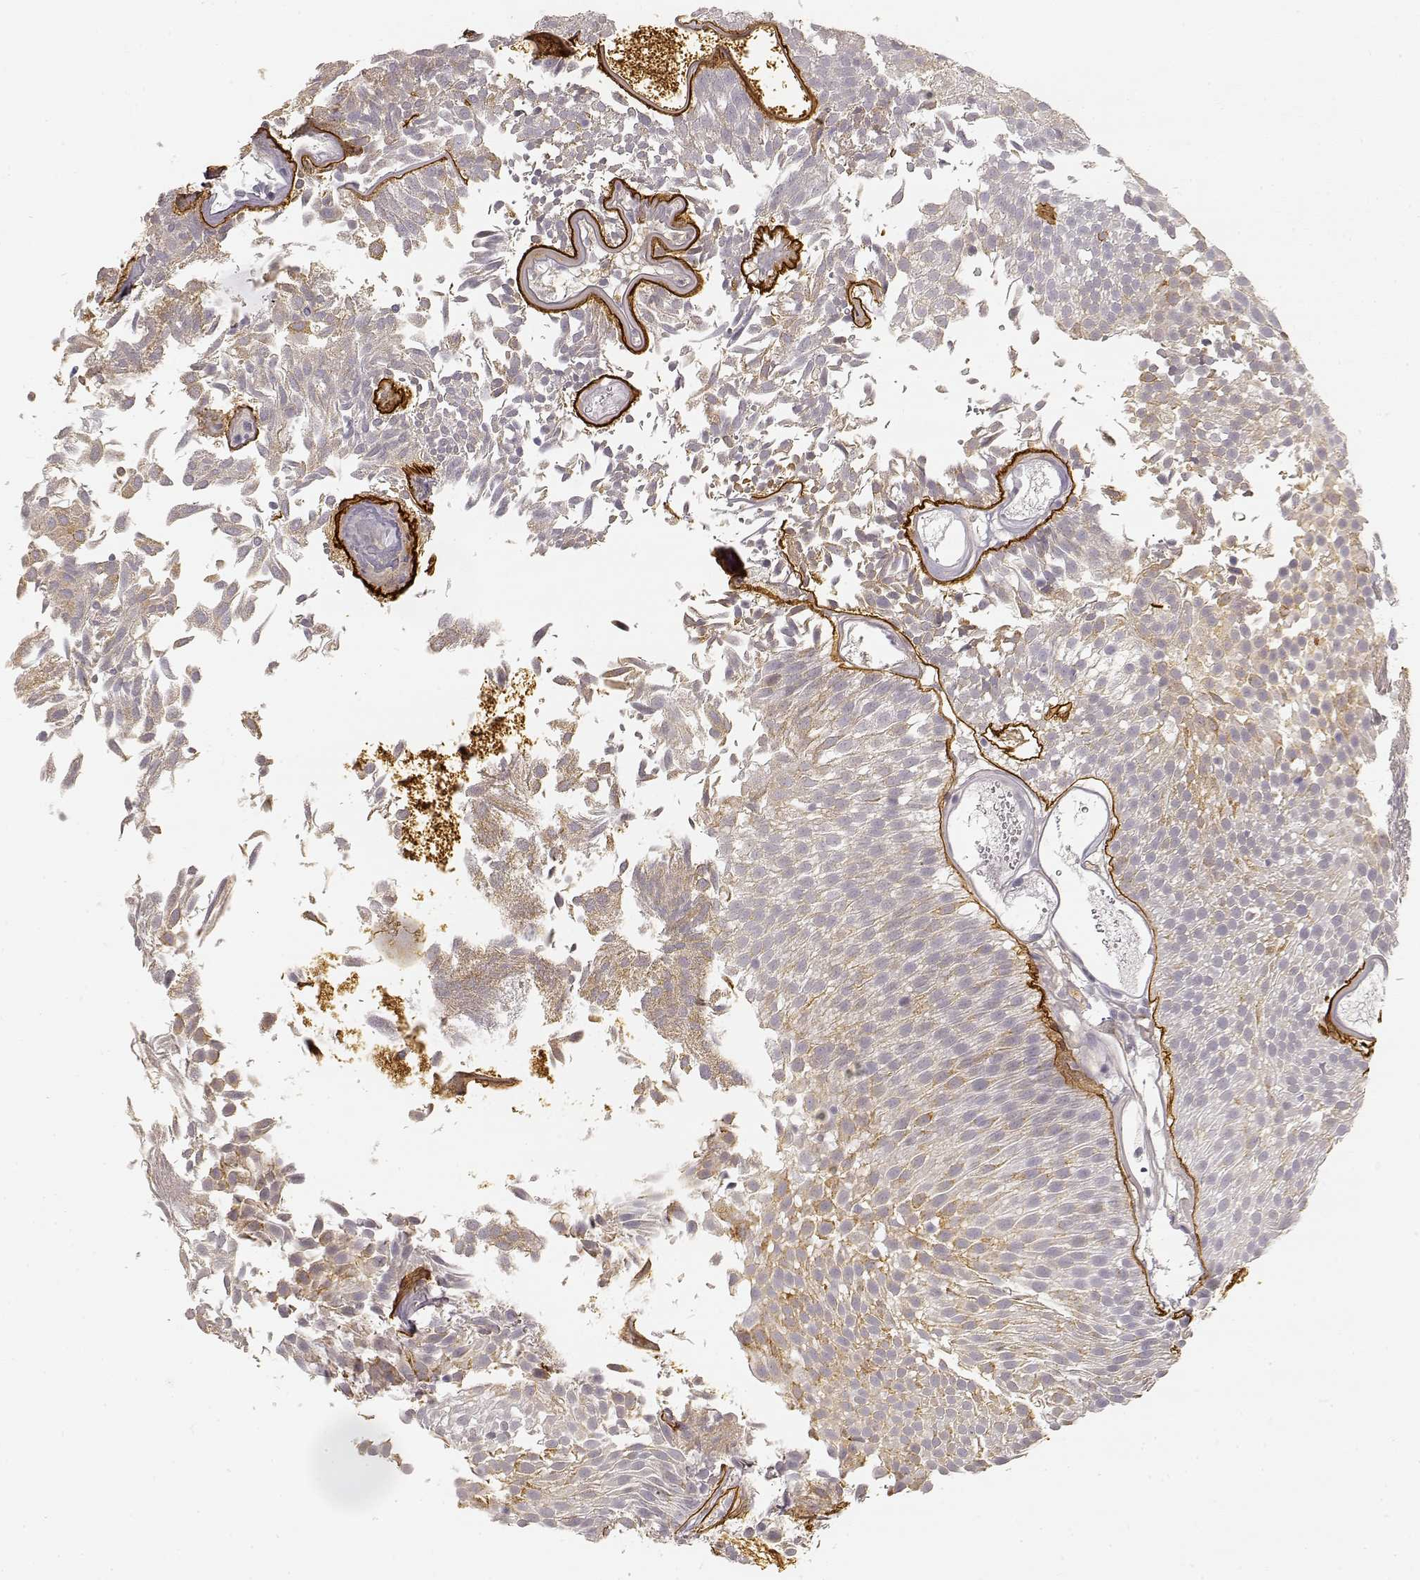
{"staining": {"intensity": "weak", "quantity": ">75%", "location": "cytoplasmic/membranous"}, "tissue": "urothelial cancer", "cell_type": "Tumor cells", "image_type": "cancer", "snomed": [{"axis": "morphology", "description": "Urothelial carcinoma, Low grade"}, {"axis": "topography", "description": "Urinary bladder"}], "caption": "IHC micrograph of urothelial carcinoma (low-grade) stained for a protein (brown), which displays low levels of weak cytoplasmic/membranous staining in about >75% of tumor cells.", "gene": "LAMC2", "patient": {"sex": "male", "age": 52}}